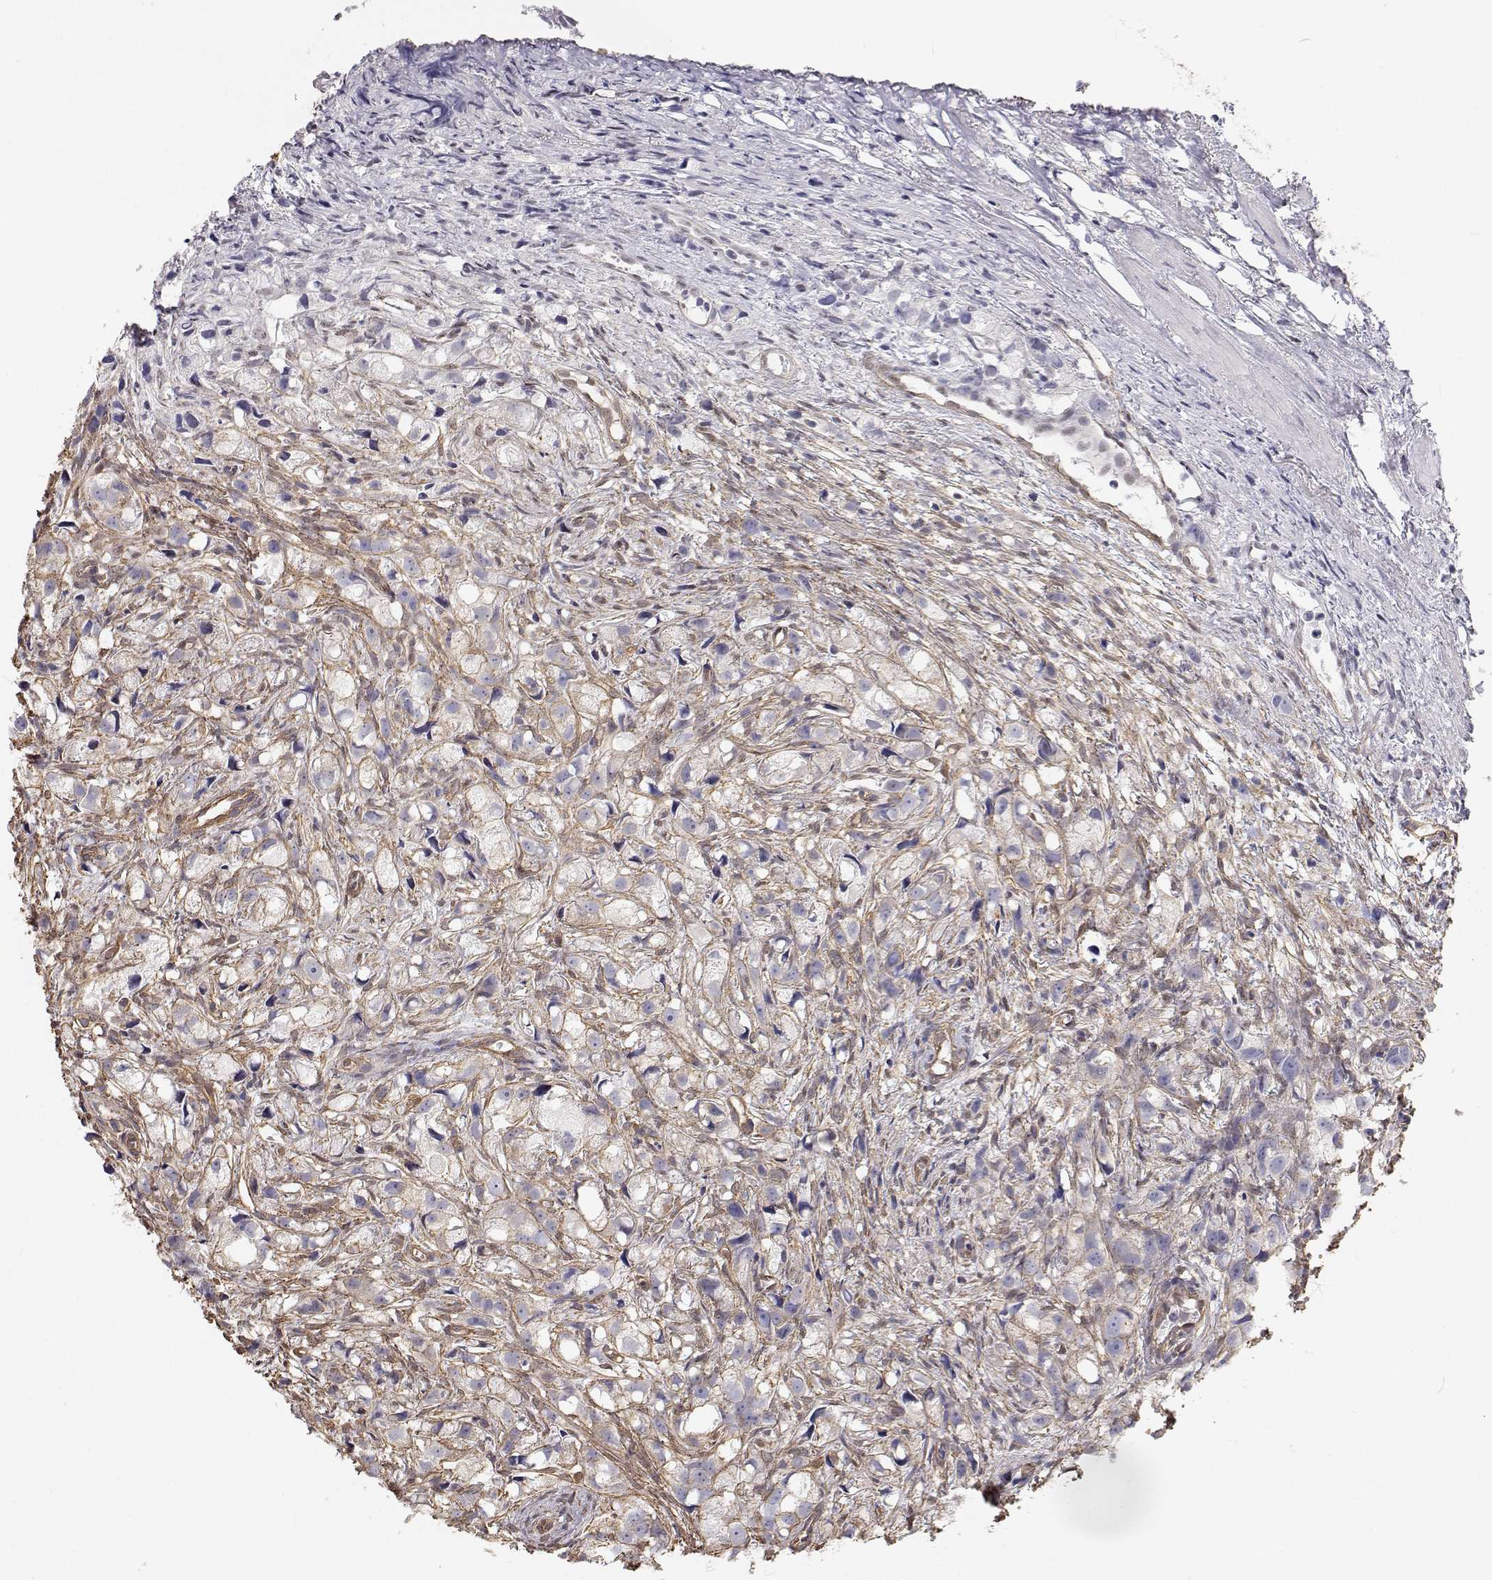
{"staining": {"intensity": "negative", "quantity": "none", "location": "none"}, "tissue": "prostate cancer", "cell_type": "Tumor cells", "image_type": "cancer", "snomed": [{"axis": "morphology", "description": "Adenocarcinoma, High grade"}, {"axis": "topography", "description": "Prostate"}], "caption": "Micrograph shows no protein positivity in tumor cells of prostate cancer (adenocarcinoma (high-grade)) tissue.", "gene": "GSDMA", "patient": {"sex": "male", "age": 75}}